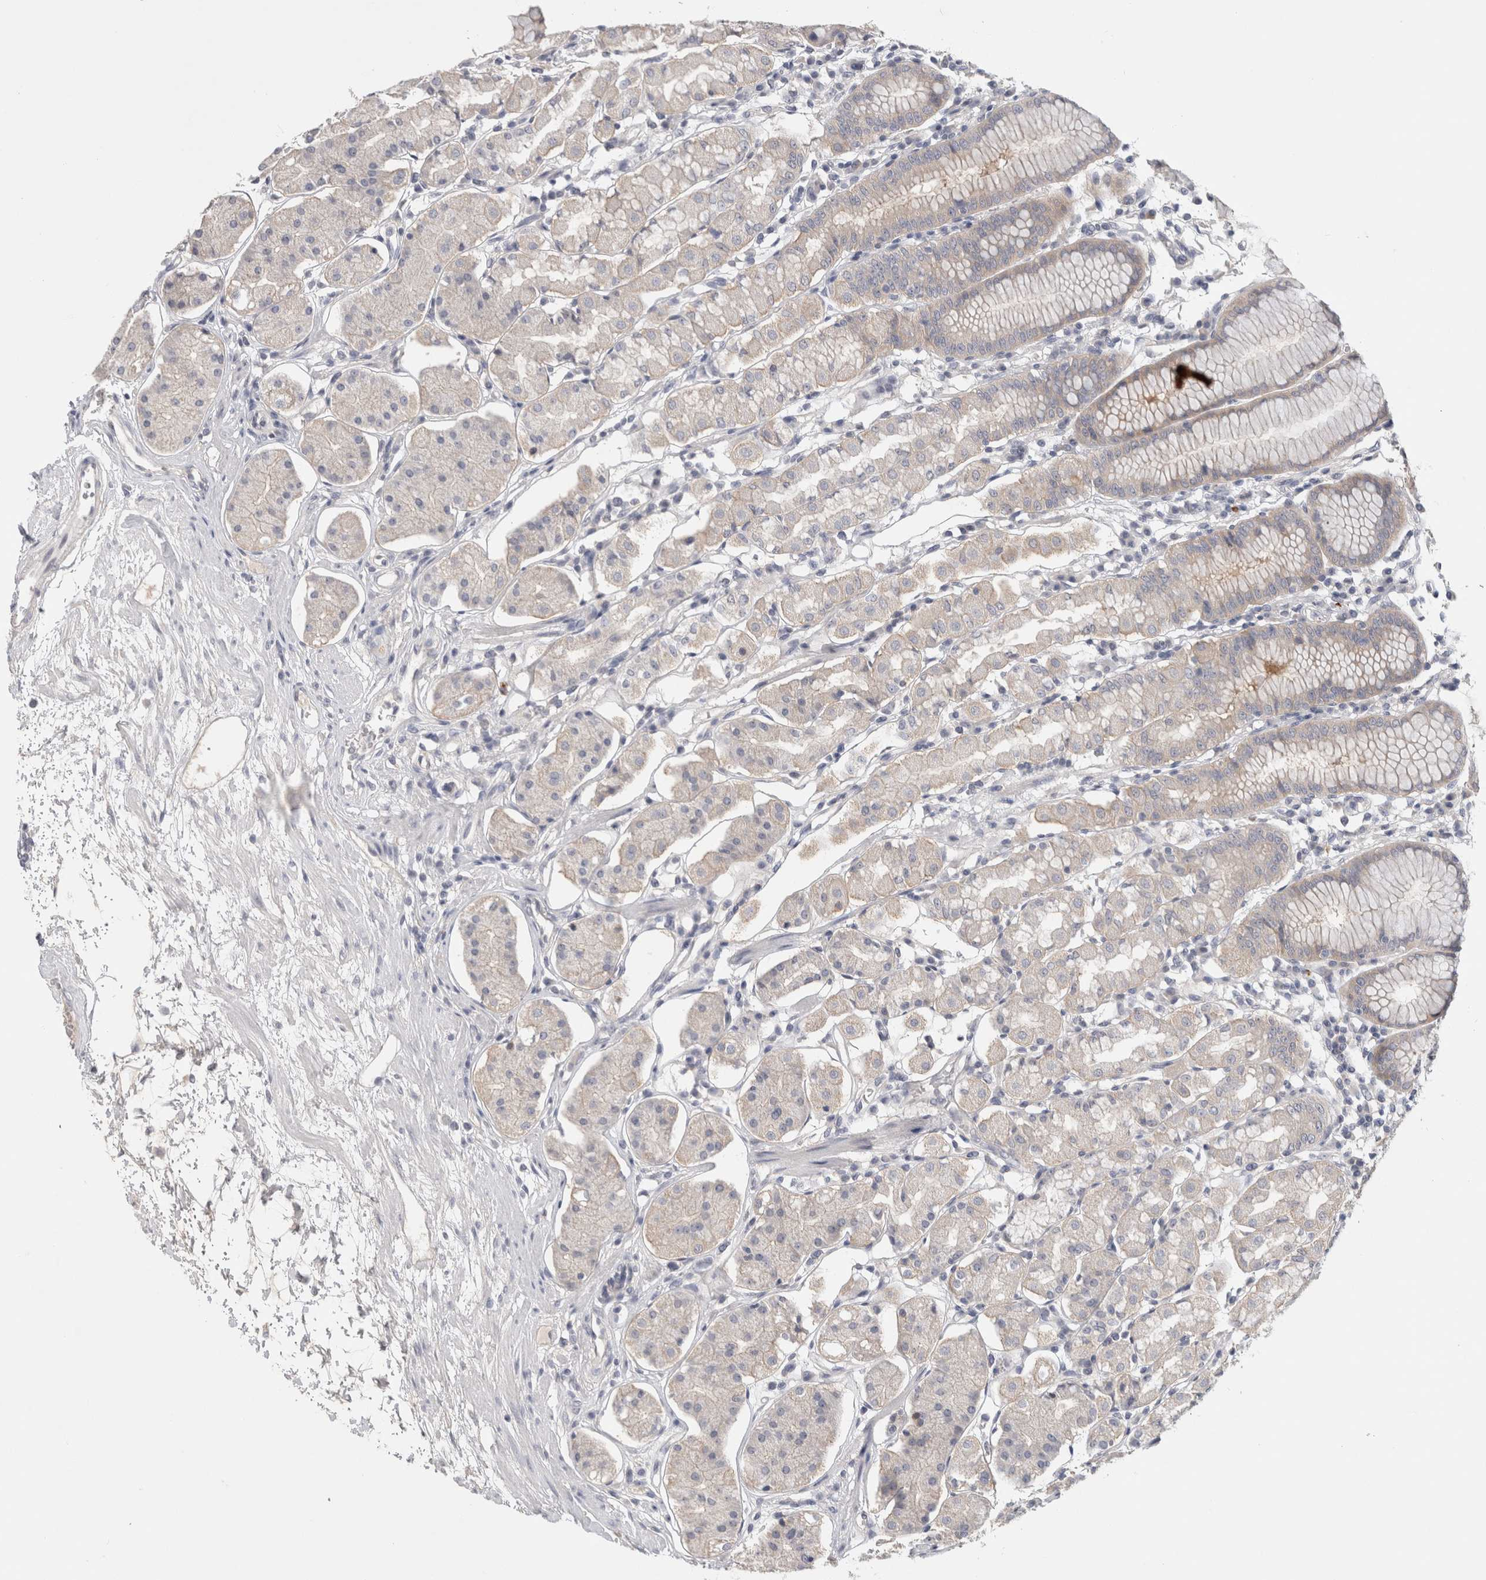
{"staining": {"intensity": "weak", "quantity": "<25%", "location": "cytoplasmic/membranous"}, "tissue": "stomach", "cell_type": "Glandular cells", "image_type": "normal", "snomed": [{"axis": "morphology", "description": "Normal tissue, NOS"}, {"axis": "topography", "description": "Stomach"}, {"axis": "topography", "description": "Stomach, lower"}], "caption": "This is an immunohistochemistry (IHC) photomicrograph of unremarkable stomach. There is no staining in glandular cells.", "gene": "CERS3", "patient": {"sex": "female", "age": 56}}